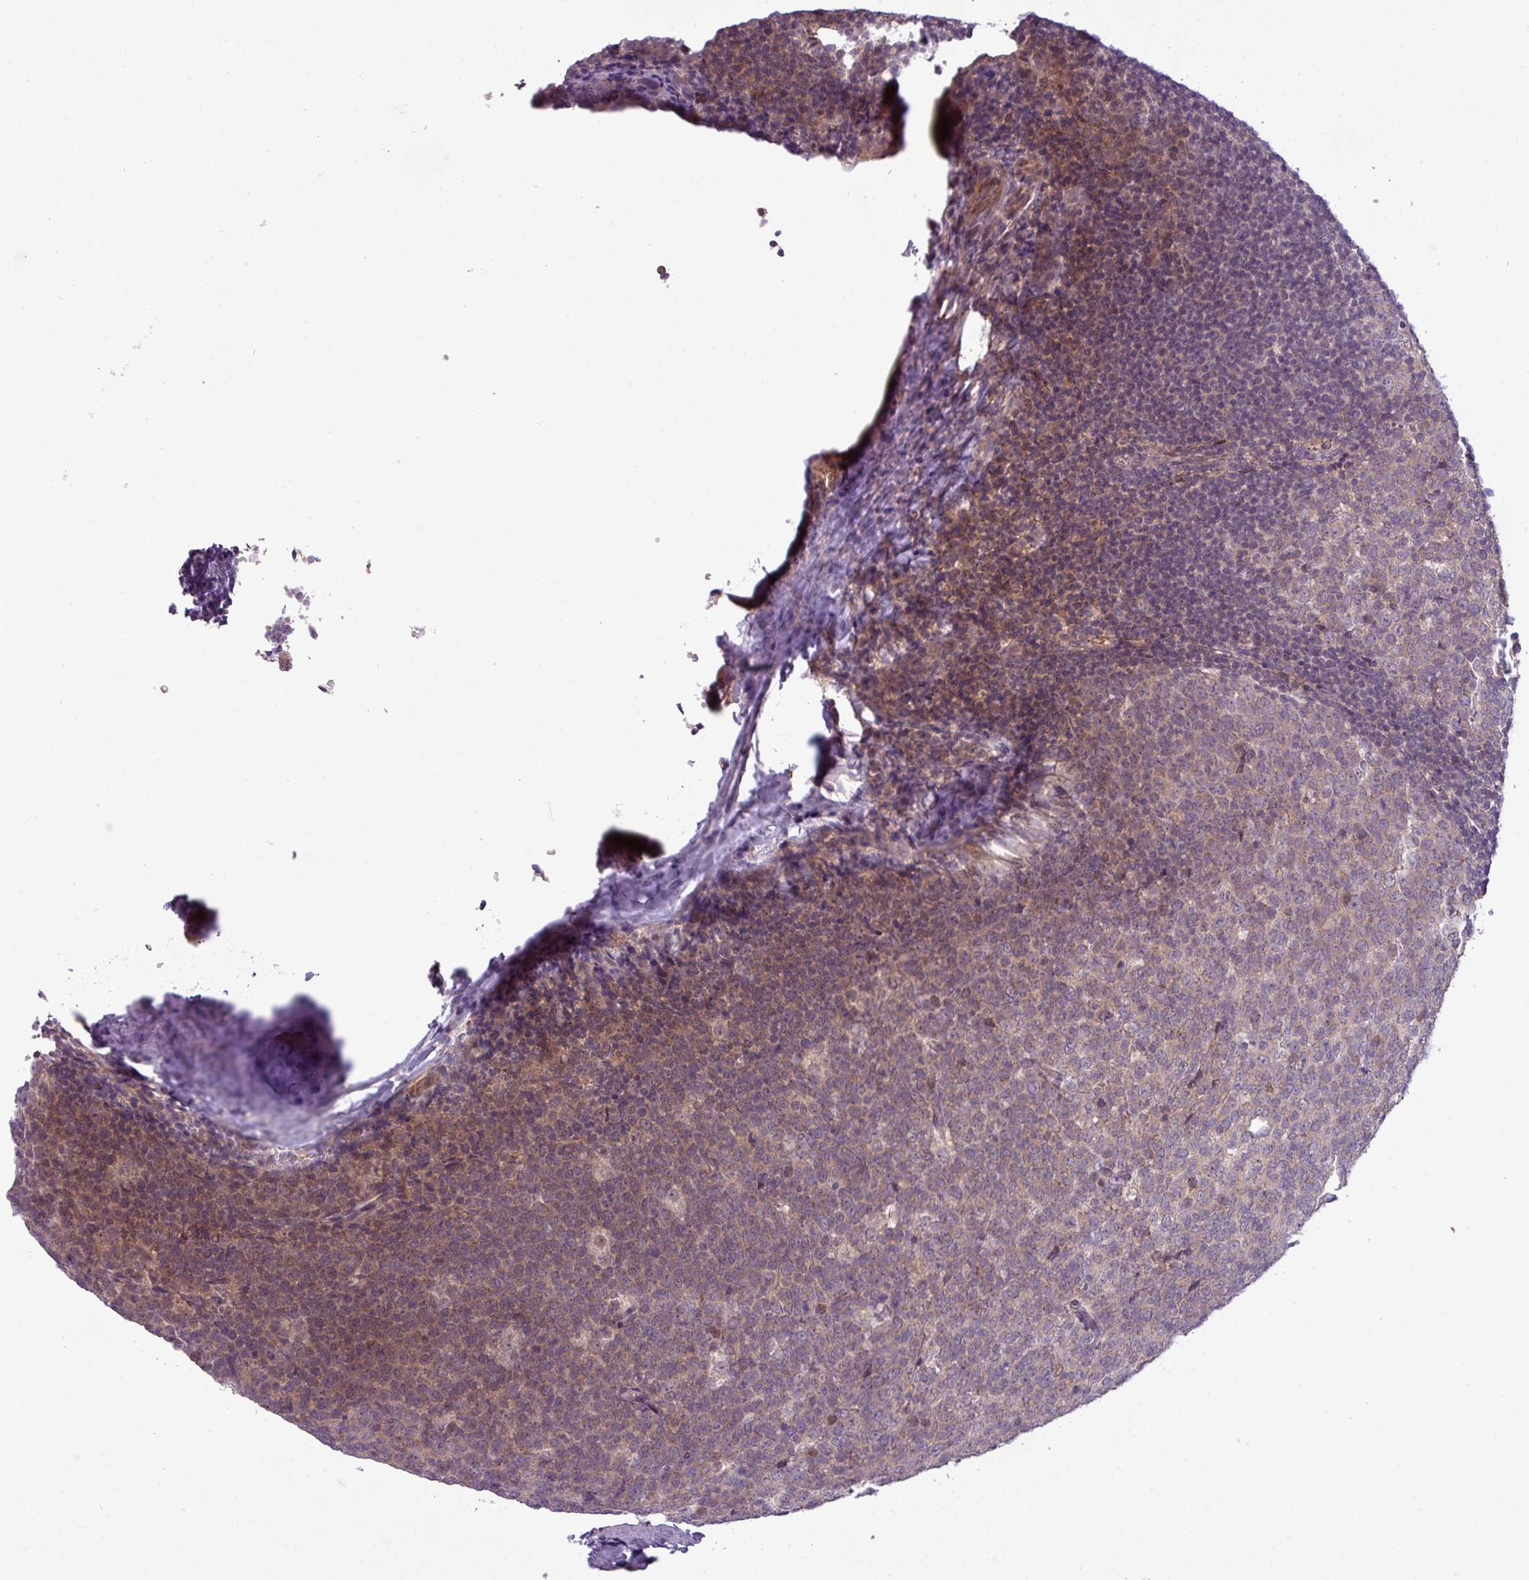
{"staining": {"intensity": "weak", "quantity": "25%-75%", "location": "cytoplasmic/membranous"}, "tissue": "tonsil", "cell_type": "Germinal center cells", "image_type": "normal", "snomed": [{"axis": "morphology", "description": "Normal tissue, NOS"}, {"axis": "topography", "description": "Tonsil"}], "caption": "Germinal center cells reveal low levels of weak cytoplasmic/membranous expression in approximately 25%-75% of cells in benign human tonsil. The staining is performed using DAB brown chromogen to label protein expression. The nuclei are counter-stained blue using hematoxylin.", "gene": "ZNF35", "patient": {"sex": "male", "age": 27}}